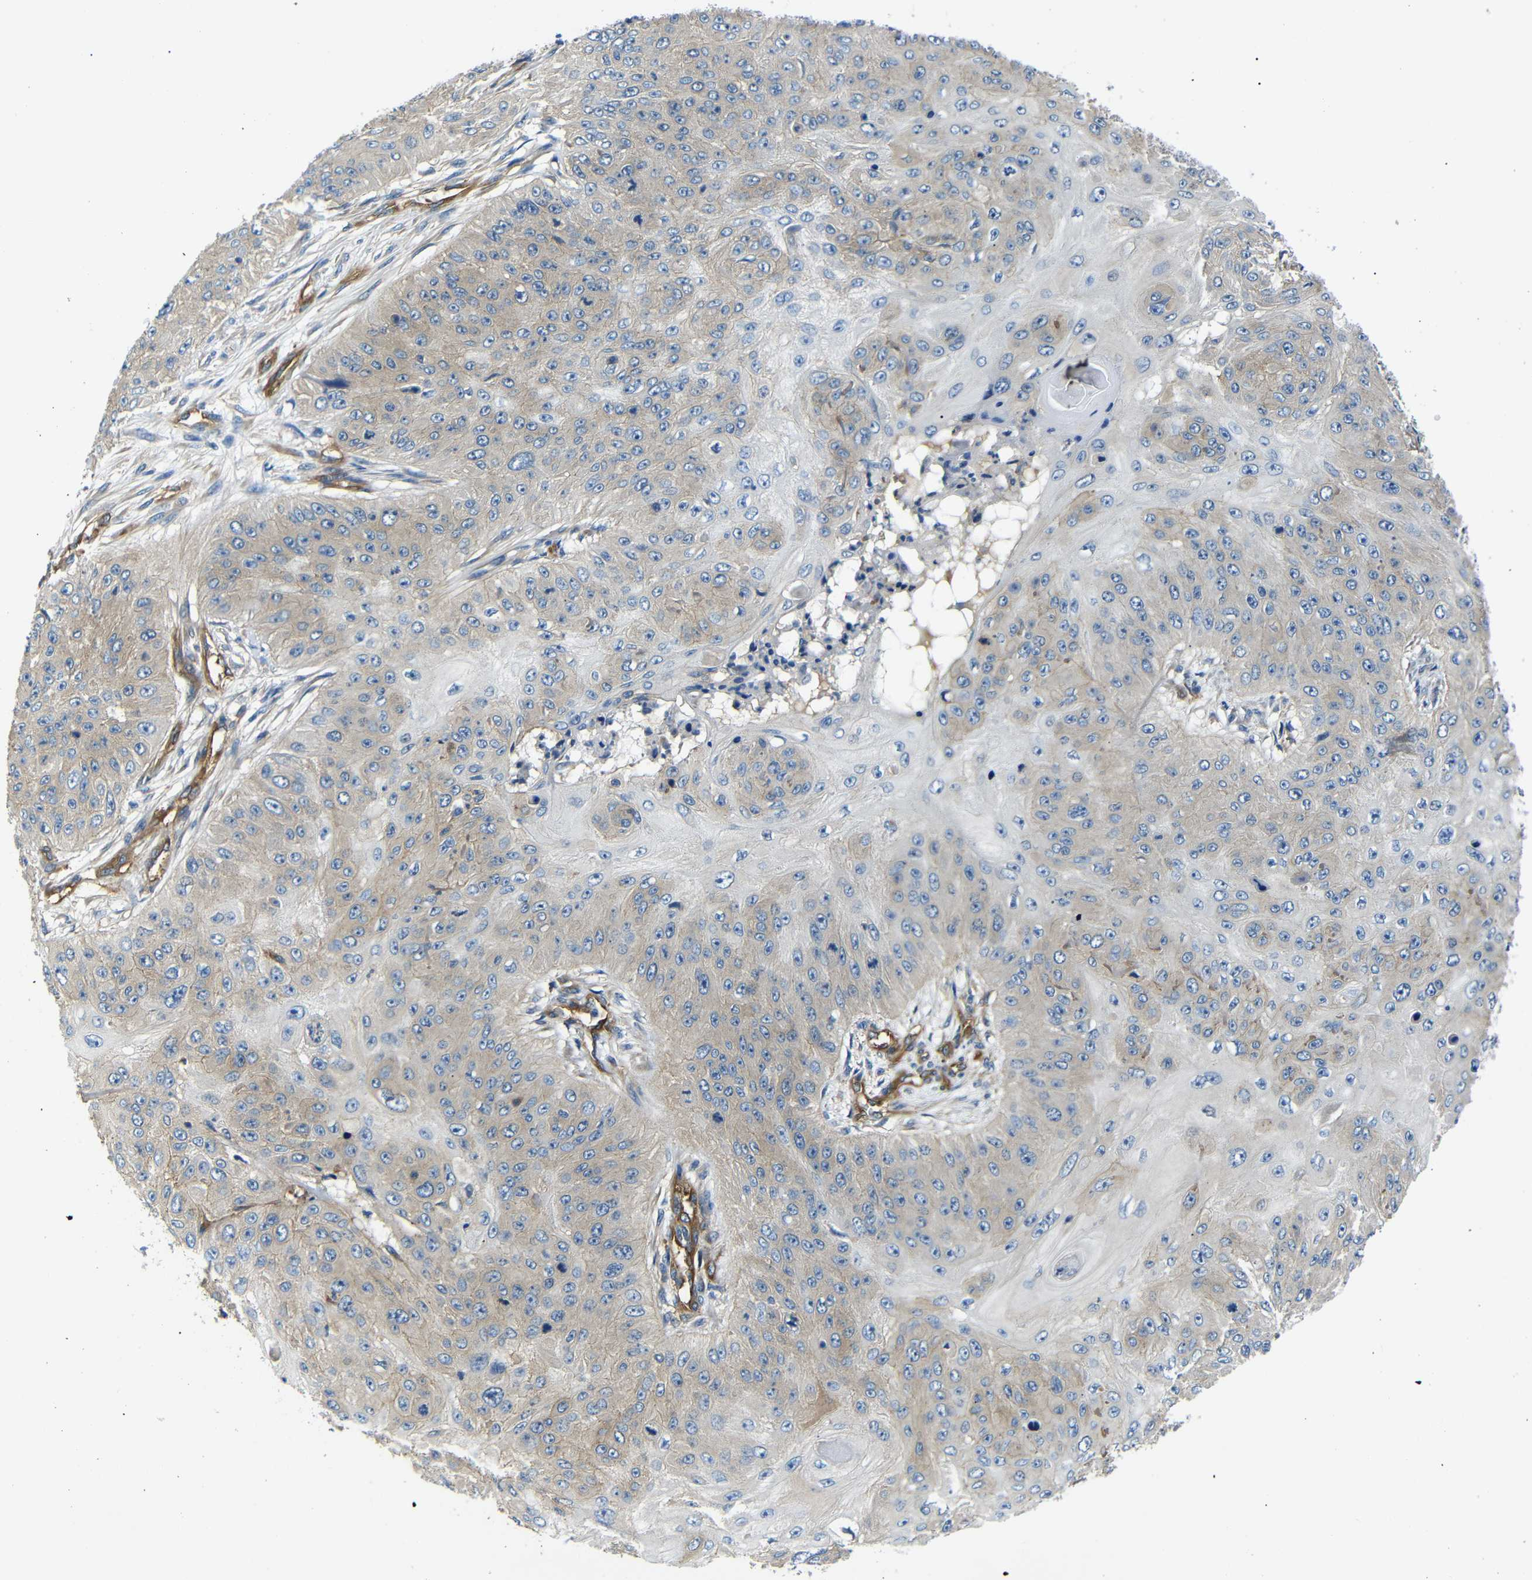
{"staining": {"intensity": "weak", "quantity": "25%-75%", "location": "cytoplasmic/membranous"}, "tissue": "skin cancer", "cell_type": "Tumor cells", "image_type": "cancer", "snomed": [{"axis": "morphology", "description": "Squamous cell carcinoma, NOS"}, {"axis": "topography", "description": "Skin"}], "caption": "The micrograph exhibits immunohistochemical staining of skin cancer (squamous cell carcinoma). There is weak cytoplasmic/membranous positivity is appreciated in approximately 25%-75% of tumor cells.", "gene": "MYO1B", "patient": {"sex": "female", "age": 80}}